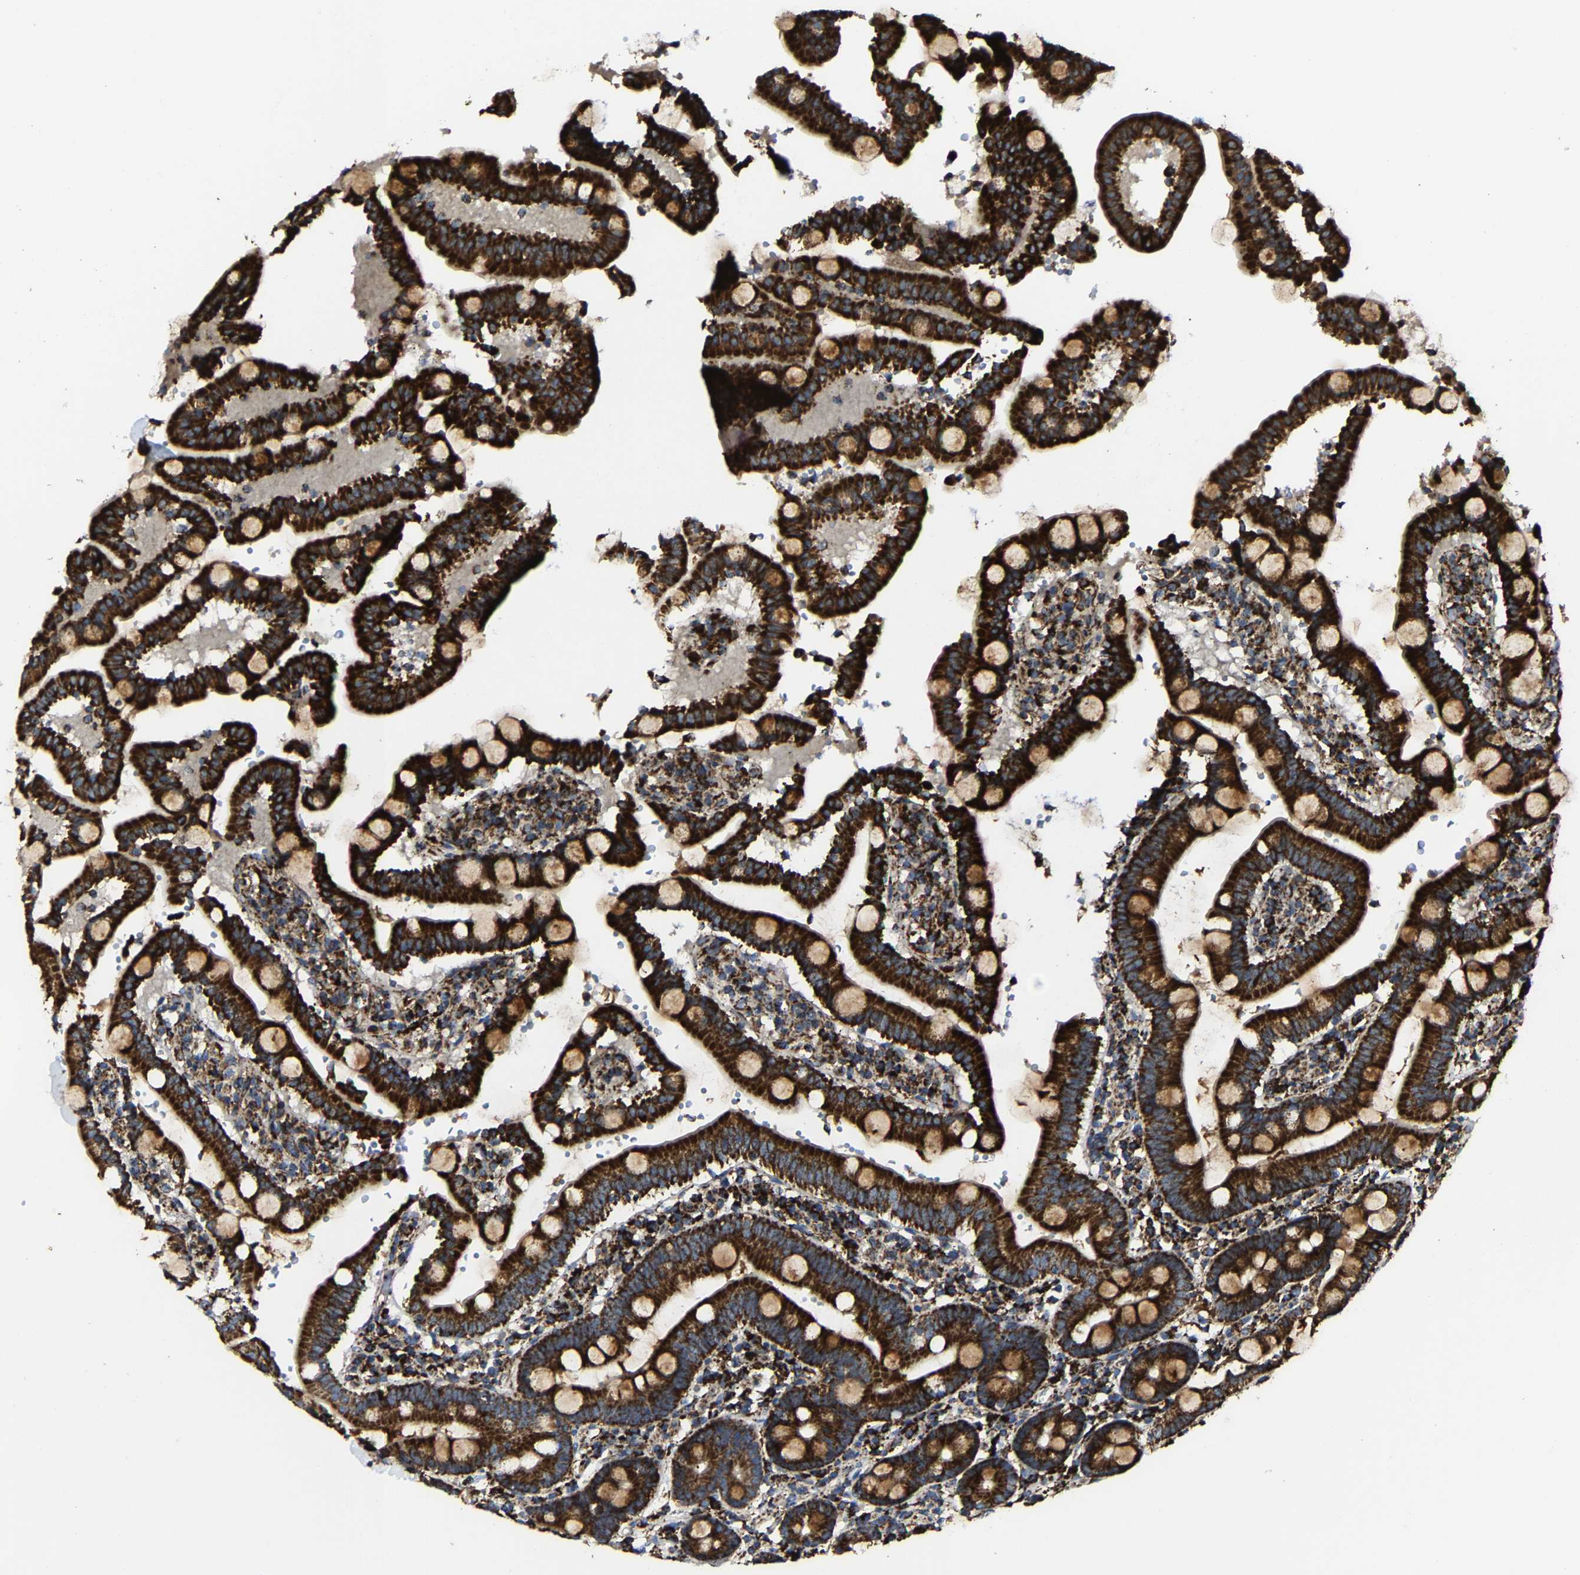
{"staining": {"intensity": "strong", "quantity": ">75%", "location": "cytoplasmic/membranous"}, "tissue": "duodenum", "cell_type": "Glandular cells", "image_type": "normal", "snomed": [{"axis": "morphology", "description": "Normal tissue, NOS"}, {"axis": "topography", "description": "Small intestine, NOS"}], "caption": "Strong cytoplasmic/membranous positivity is seen in about >75% of glandular cells in unremarkable duodenum.", "gene": "NDUFV3", "patient": {"sex": "female", "age": 71}}